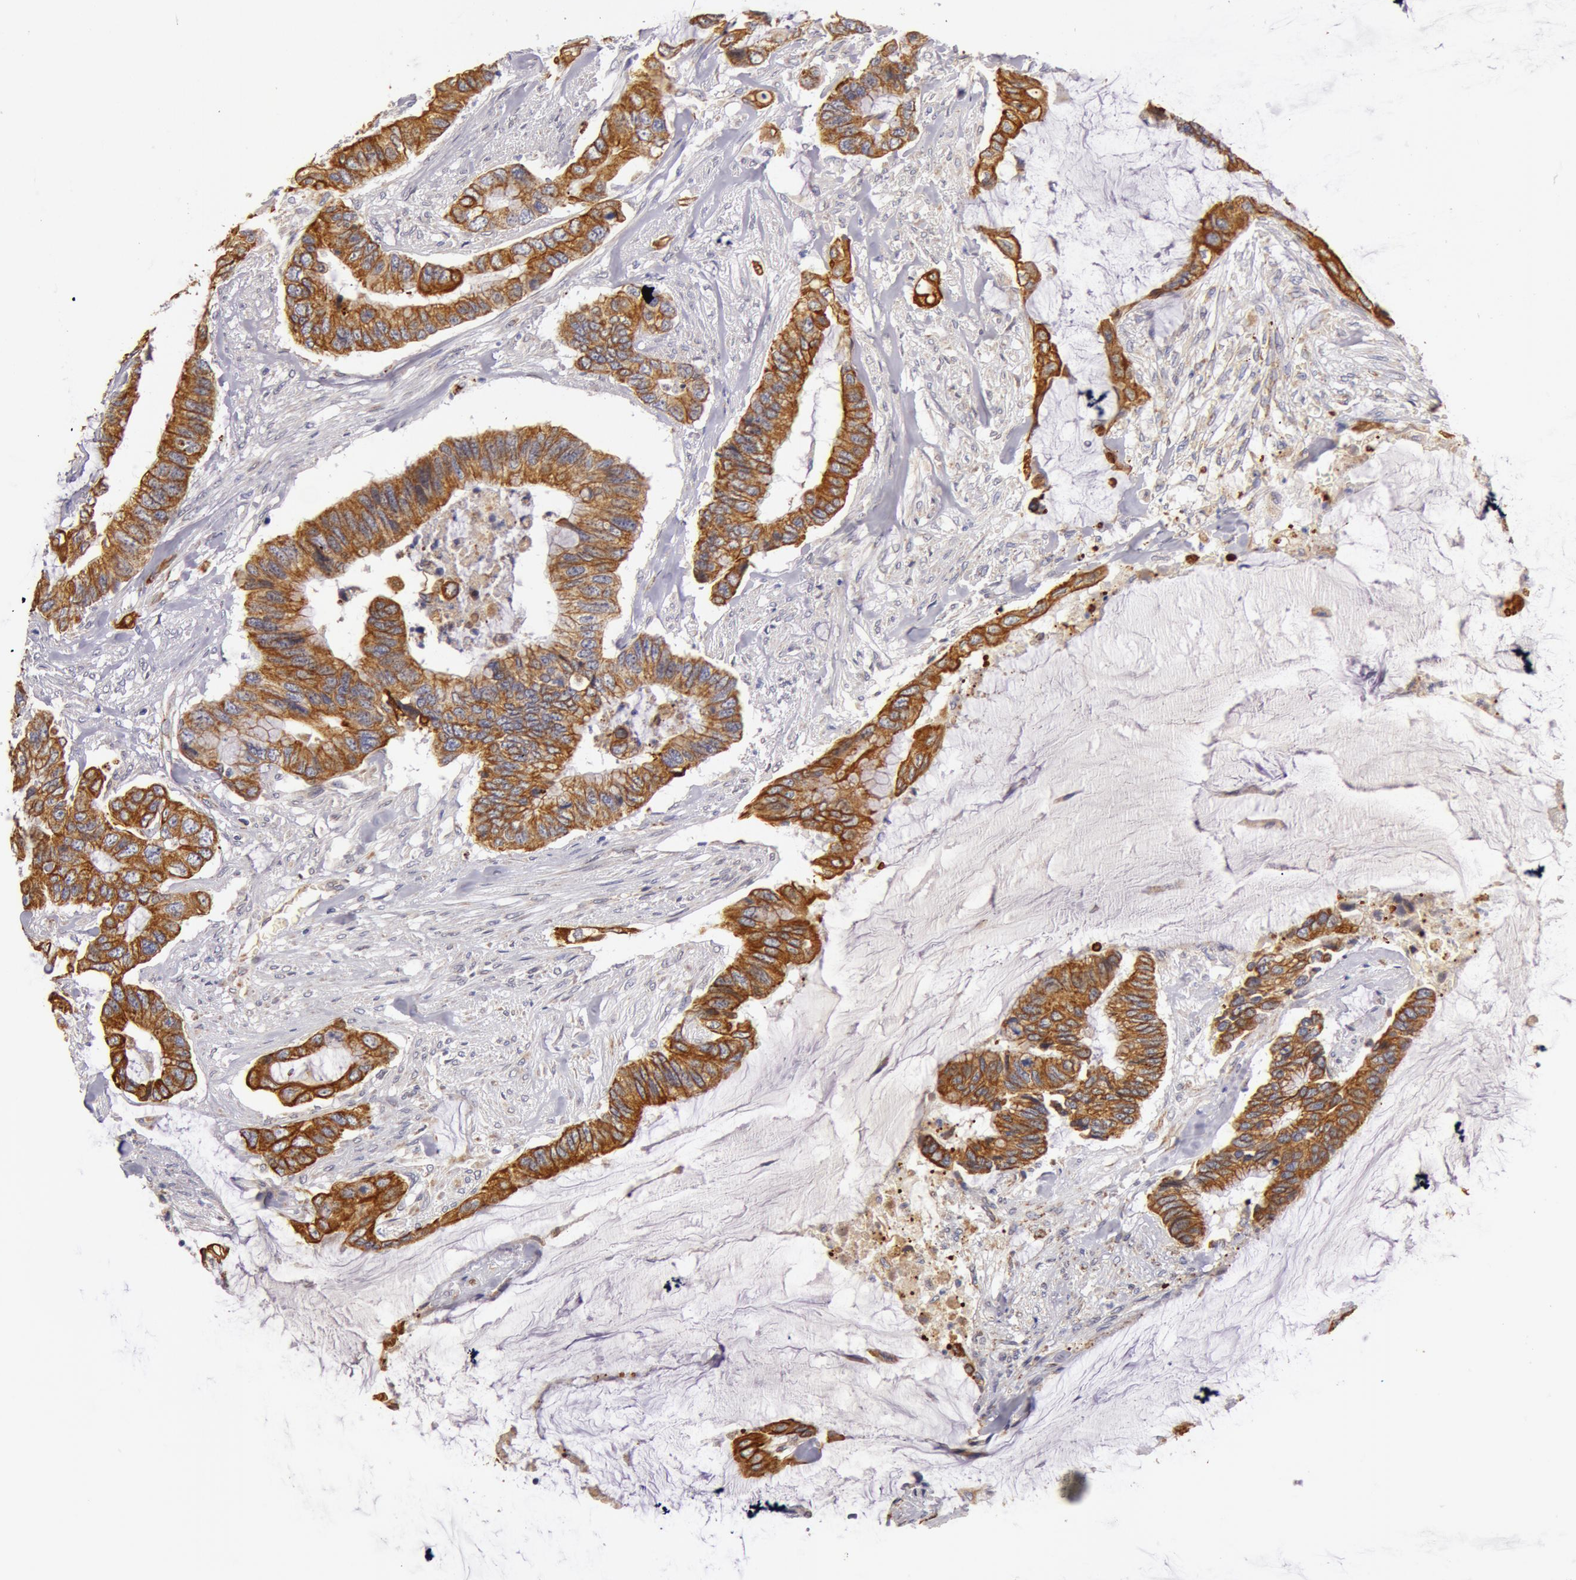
{"staining": {"intensity": "moderate", "quantity": ">75%", "location": "cytoplasmic/membranous"}, "tissue": "colorectal cancer", "cell_type": "Tumor cells", "image_type": "cancer", "snomed": [{"axis": "morphology", "description": "Adenocarcinoma, NOS"}, {"axis": "topography", "description": "Rectum"}], "caption": "A photomicrograph of human colorectal cancer (adenocarcinoma) stained for a protein exhibits moderate cytoplasmic/membranous brown staining in tumor cells.", "gene": "KRT18", "patient": {"sex": "female", "age": 59}}